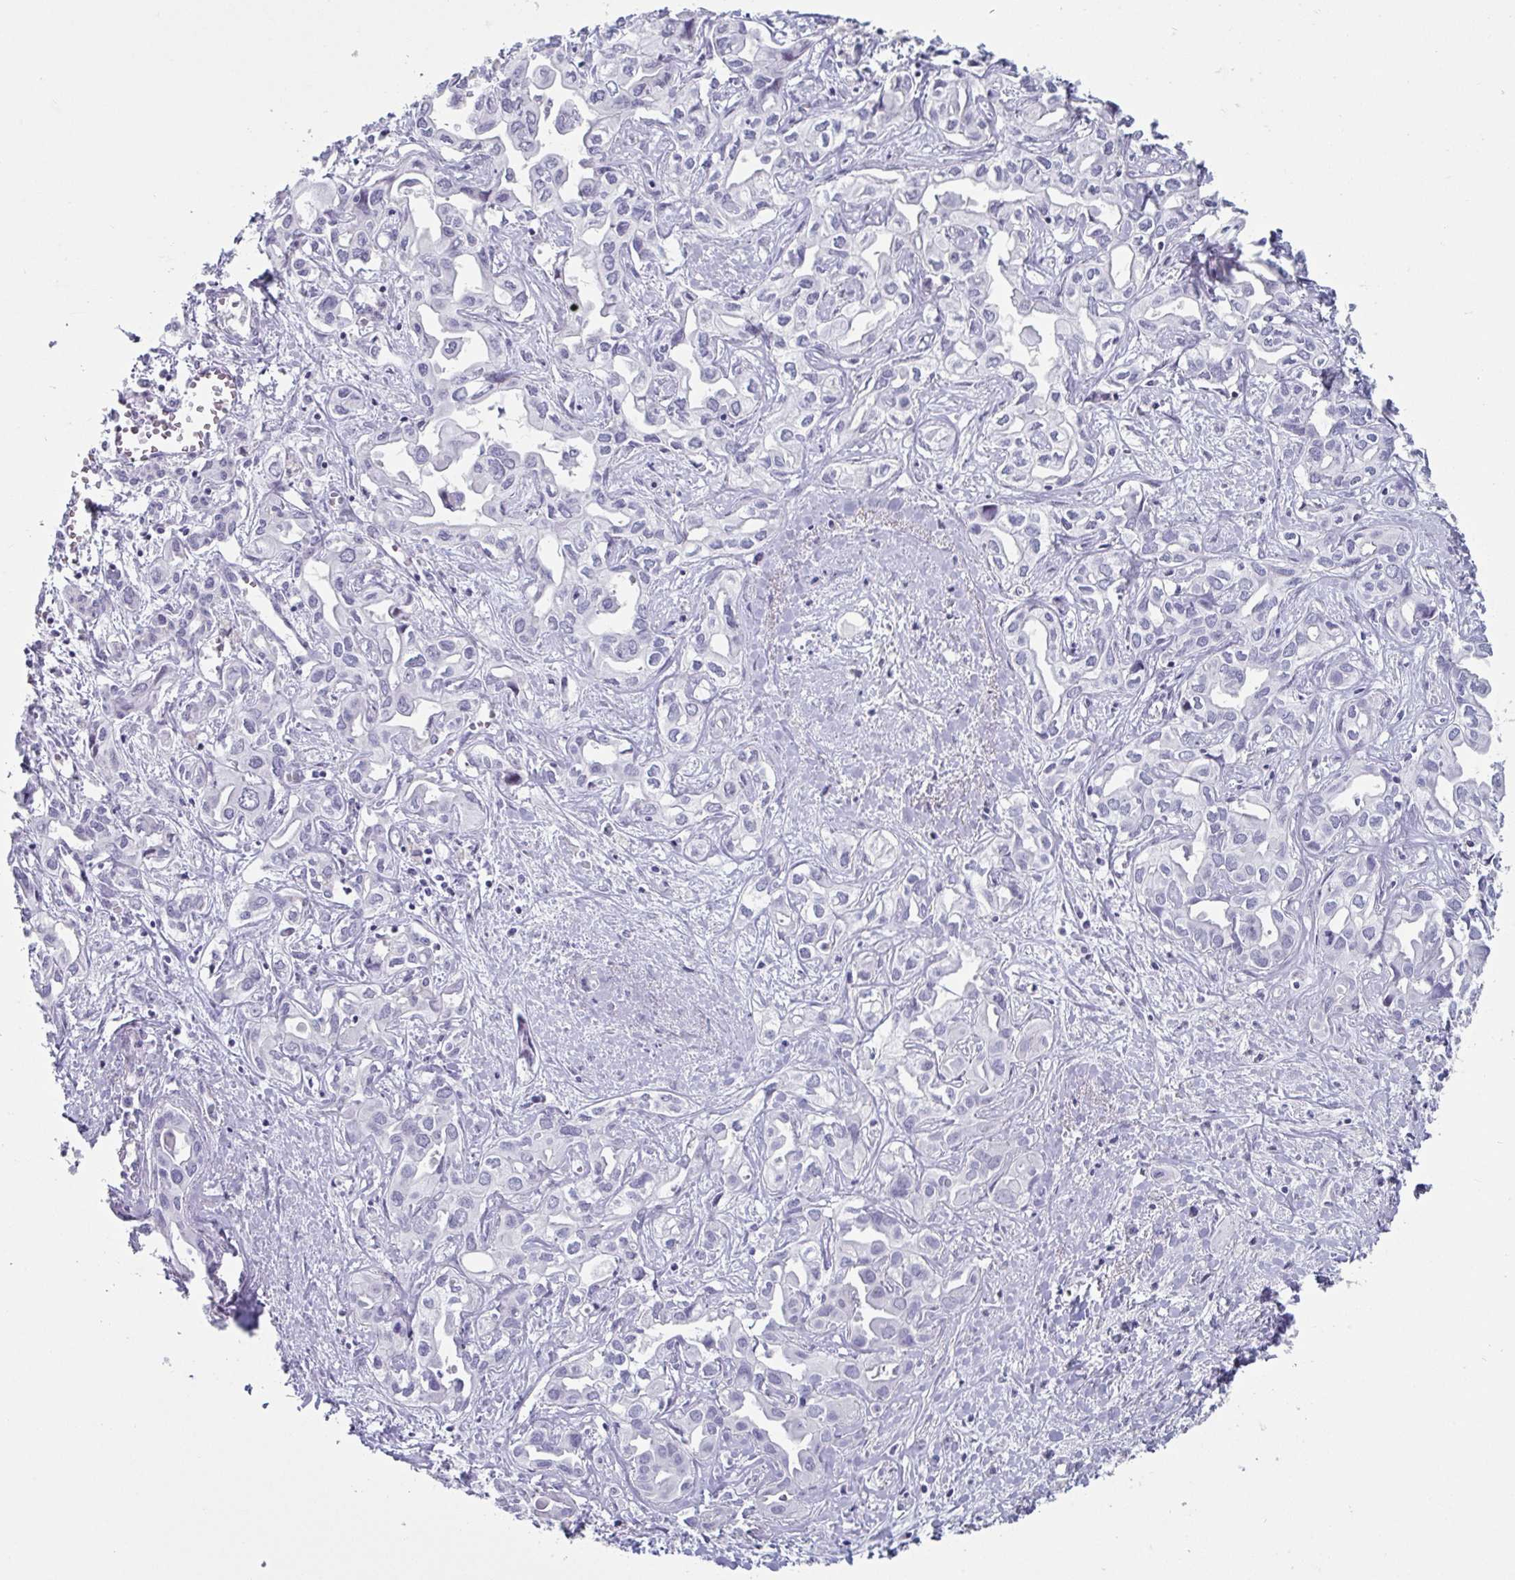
{"staining": {"intensity": "negative", "quantity": "none", "location": "none"}, "tissue": "liver cancer", "cell_type": "Tumor cells", "image_type": "cancer", "snomed": [{"axis": "morphology", "description": "Cholangiocarcinoma"}, {"axis": "topography", "description": "Liver"}], "caption": "Tumor cells are negative for protein expression in human liver cancer.", "gene": "VSIG10L", "patient": {"sex": "female", "age": 64}}